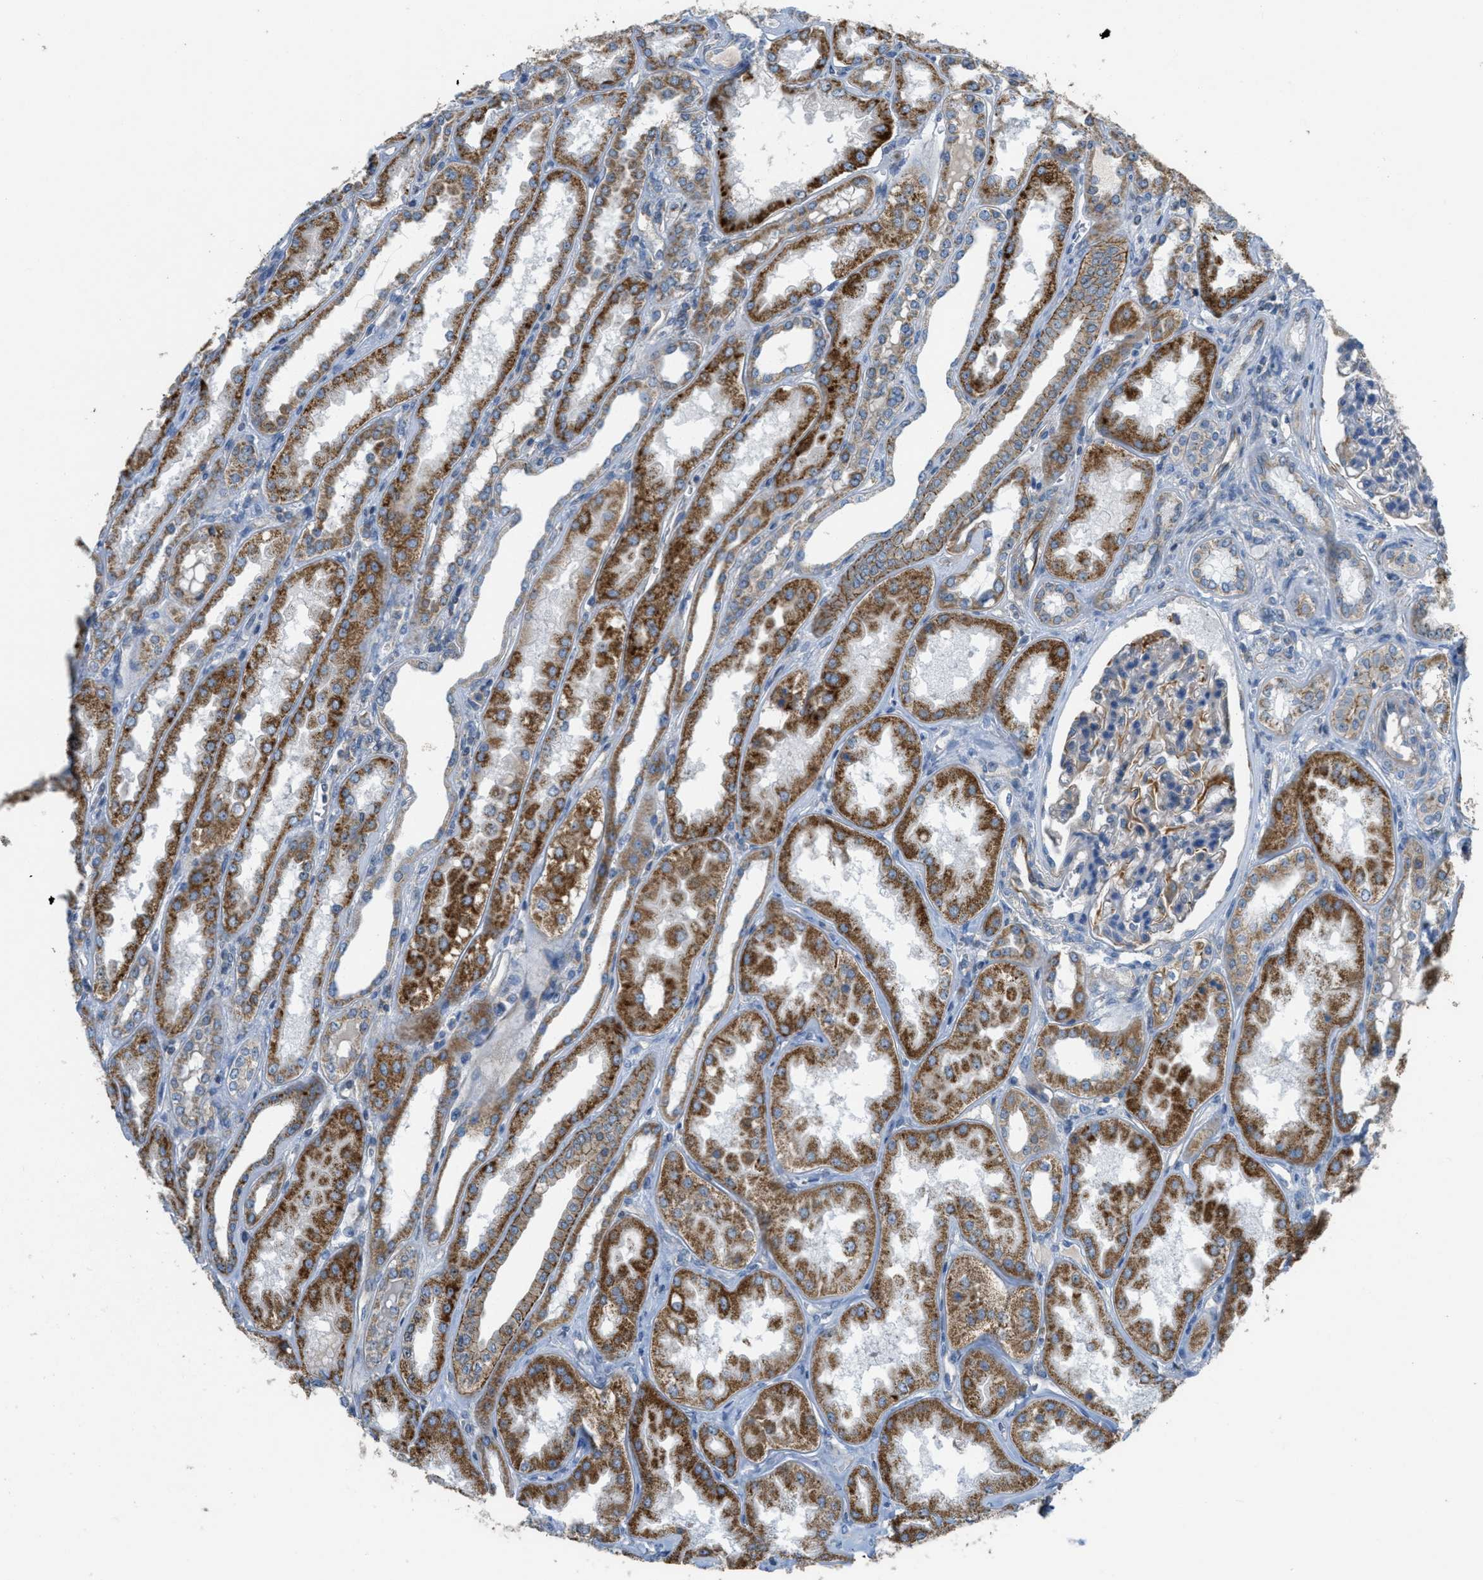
{"staining": {"intensity": "moderate", "quantity": "25%-75%", "location": "cytoplasmic/membranous"}, "tissue": "kidney", "cell_type": "Cells in glomeruli", "image_type": "normal", "snomed": [{"axis": "morphology", "description": "Normal tissue, NOS"}, {"axis": "topography", "description": "Kidney"}], "caption": "Protein expression analysis of normal kidney reveals moderate cytoplasmic/membranous expression in approximately 25%-75% of cells in glomeruli. (DAB (3,3'-diaminobenzidine) IHC, brown staining for protein, blue staining for nuclei).", "gene": "BTN3A1", "patient": {"sex": "female", "age": 56}}